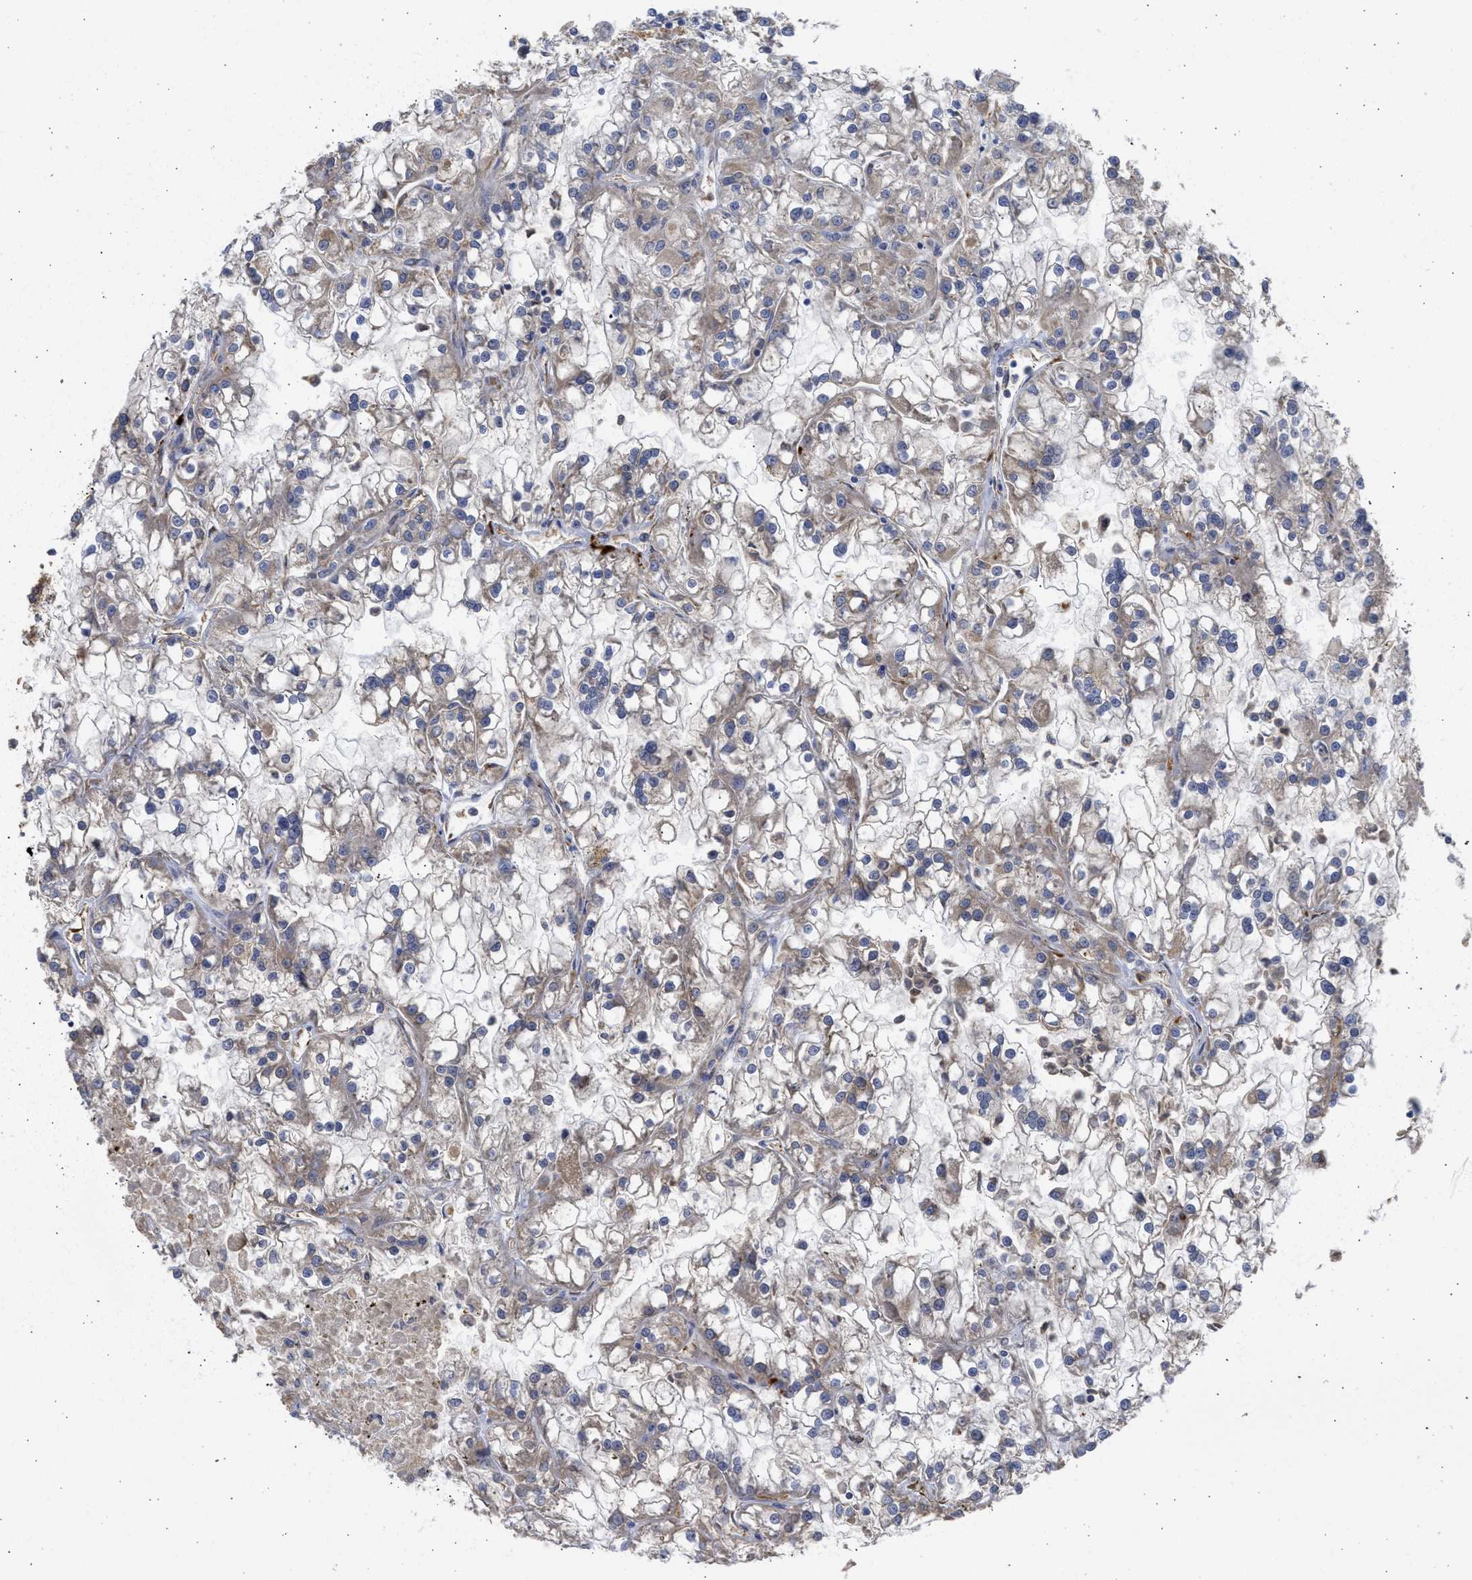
{"staining": {"intensity": "weak", "quantity": "<25%", "location": "cytoplasmic/membranous"}, "tissue": "renal cancer", "cell_type": "Tumor cells", "image_type": "cancer", "snomed": [{"axis": "morphology", "description": "Adenocarcinoma, NOS"}, {"axis": "topography", "description": "Kidney"}], "caption": "Adenocarcinoma (renal) stained for a protein using immunohistochemistry (IHC) reveals no staining tumor cells.", "gene": "TMED1", "patient": {"sex": "female", "age": 52}}